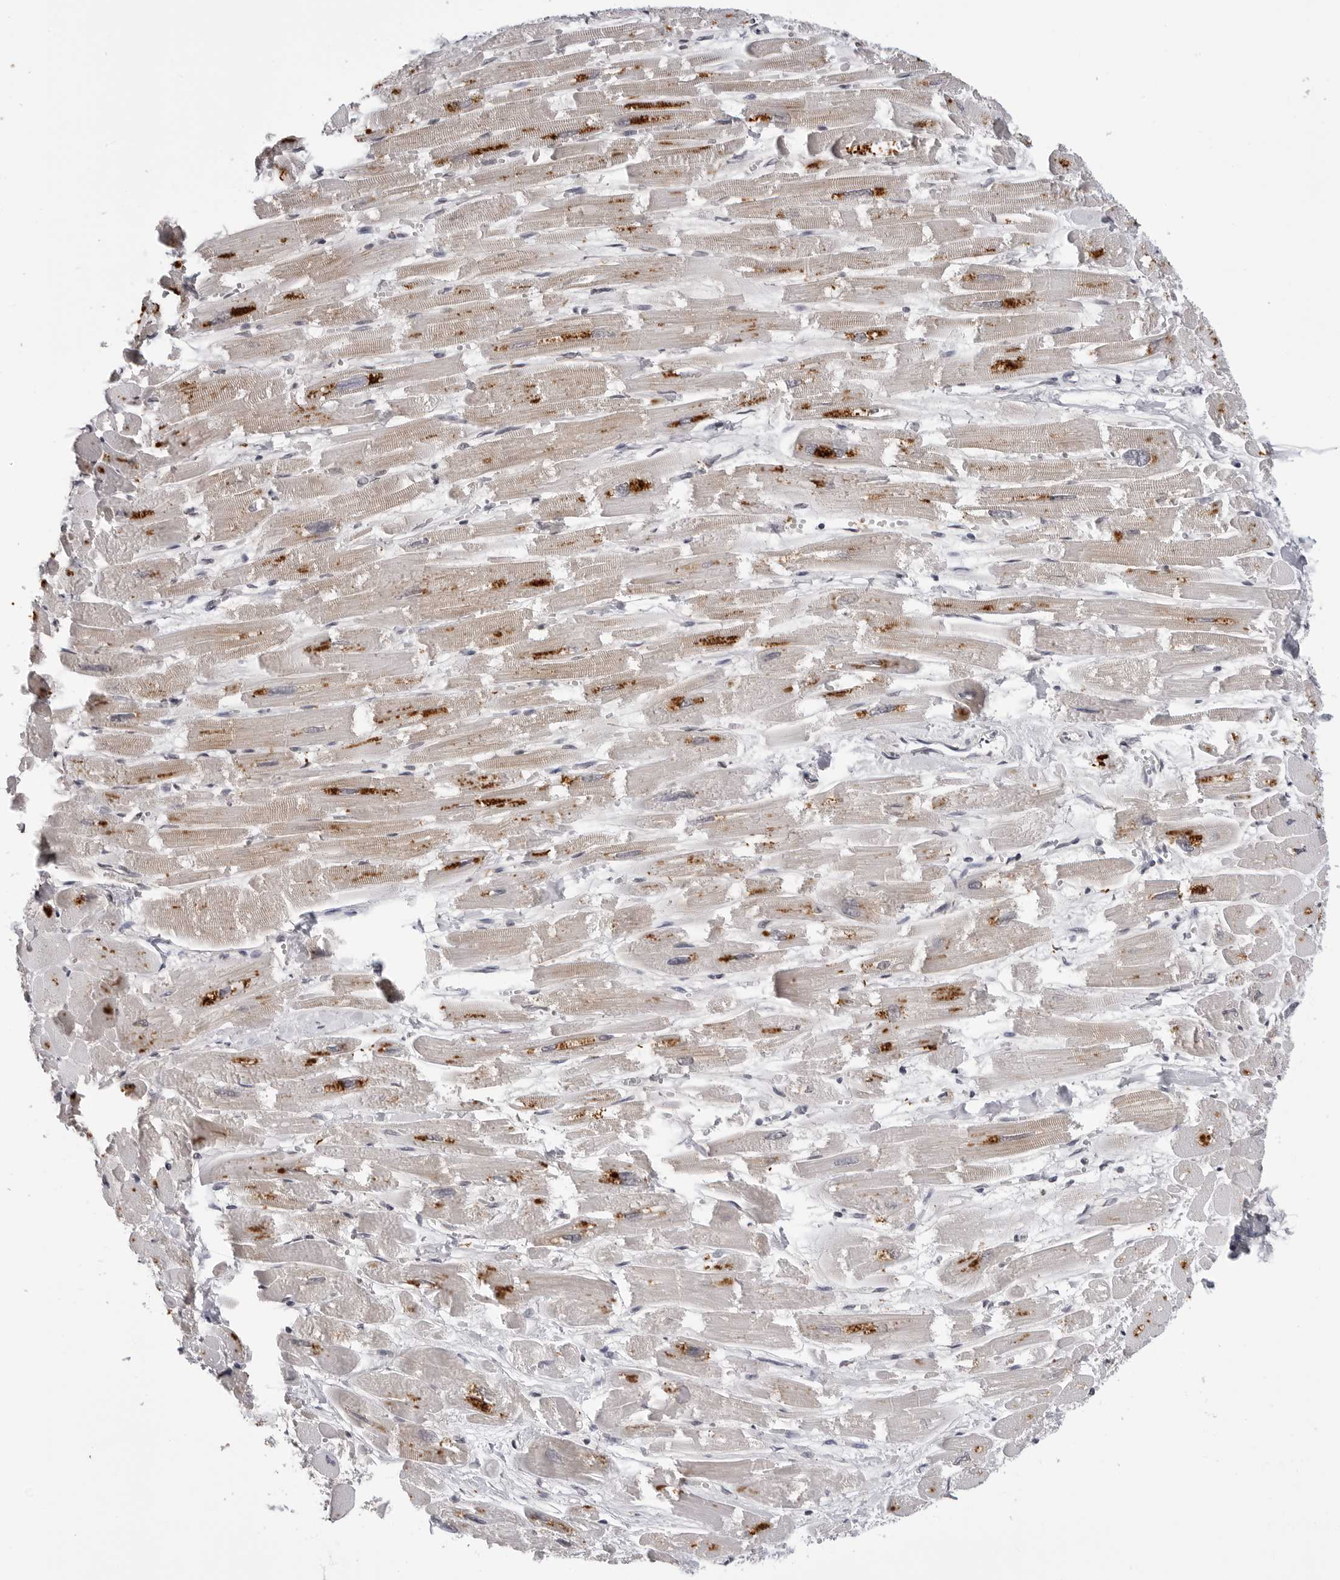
{"staining": {"intensity": "strong", "quantity": "25%-75%", "location": "cytoplasmic/membranous"}, "tissue": "heart muscle", "cell_type": "Cardiomyocytes", "image_type": "normal", "snomed": [{"axis": "morphology", "description": "Normal tissue, NOS"}, {"axis": "topography", "description": "Heart"}], "caption": "Immunohistochemistry micrograph of unremarkable heart muscle: human heart muscle stained using immunohistochemistry displays high levels of strong protein expression localized specifically in the cytoplasmic/membranous of cardiomyocytes, appearing as a cytoplasmic/membranous brown color.", "gene": "CDK20", "patient": {"sex": "male", "age": 54}}